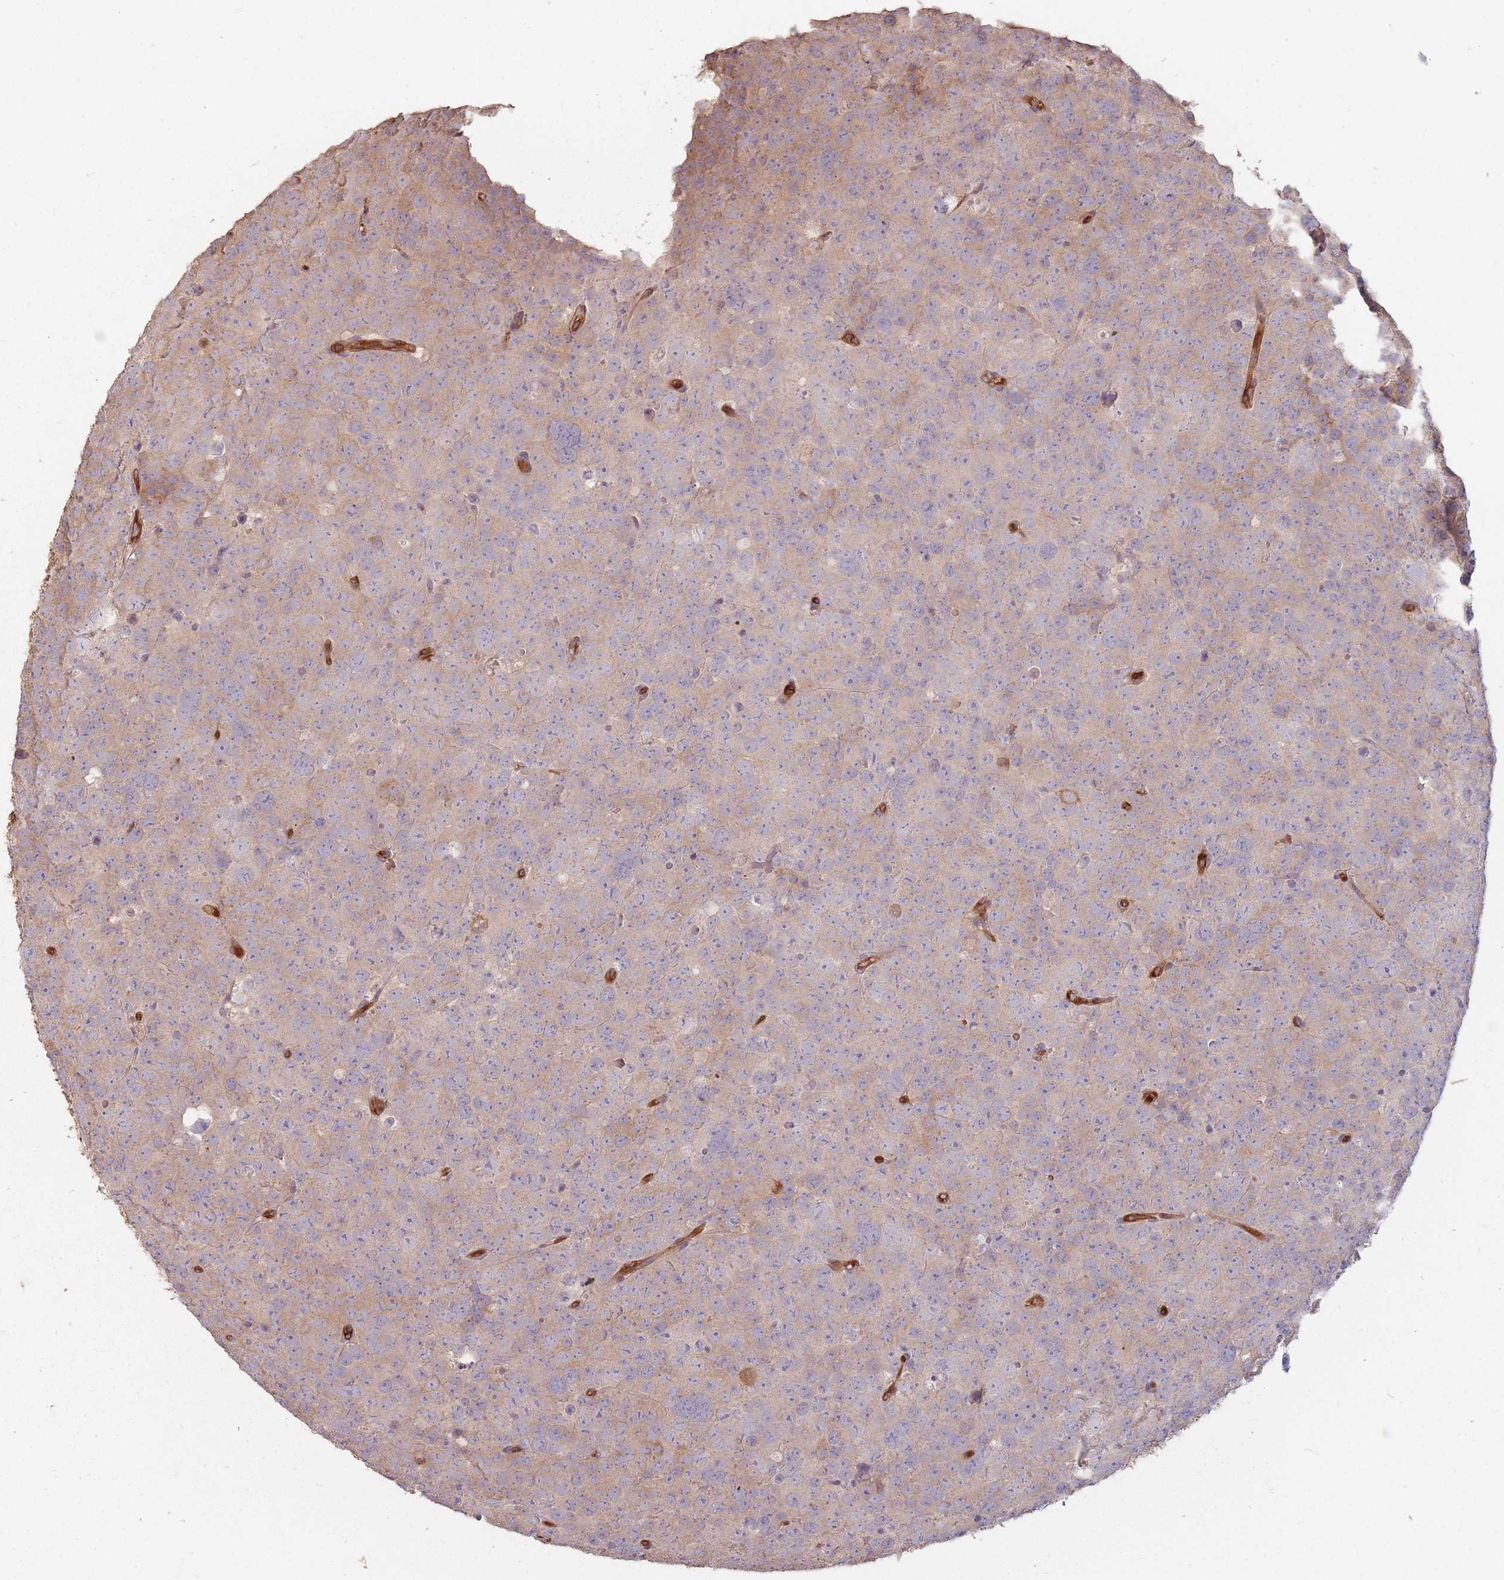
{"staining": {"intensity": "weak", "quantity": ">75%", "location": "cytoplasmic/membranous"}, "tissue": "testis cancer", "cell_type": "Tumor cells", "image_type": "cancer", "snomed": [{"axis": "morphology", "description": "Seminoma, NOS"}, {"axis": "topography", "description": "Testis"}], "caption": "A brown stain shows weak cytoplasmic/membranous staining of a protein in human testis seminoma tumor cells.", "gene": "PLS3", "patient": {"sex": "male", "age": 71}}